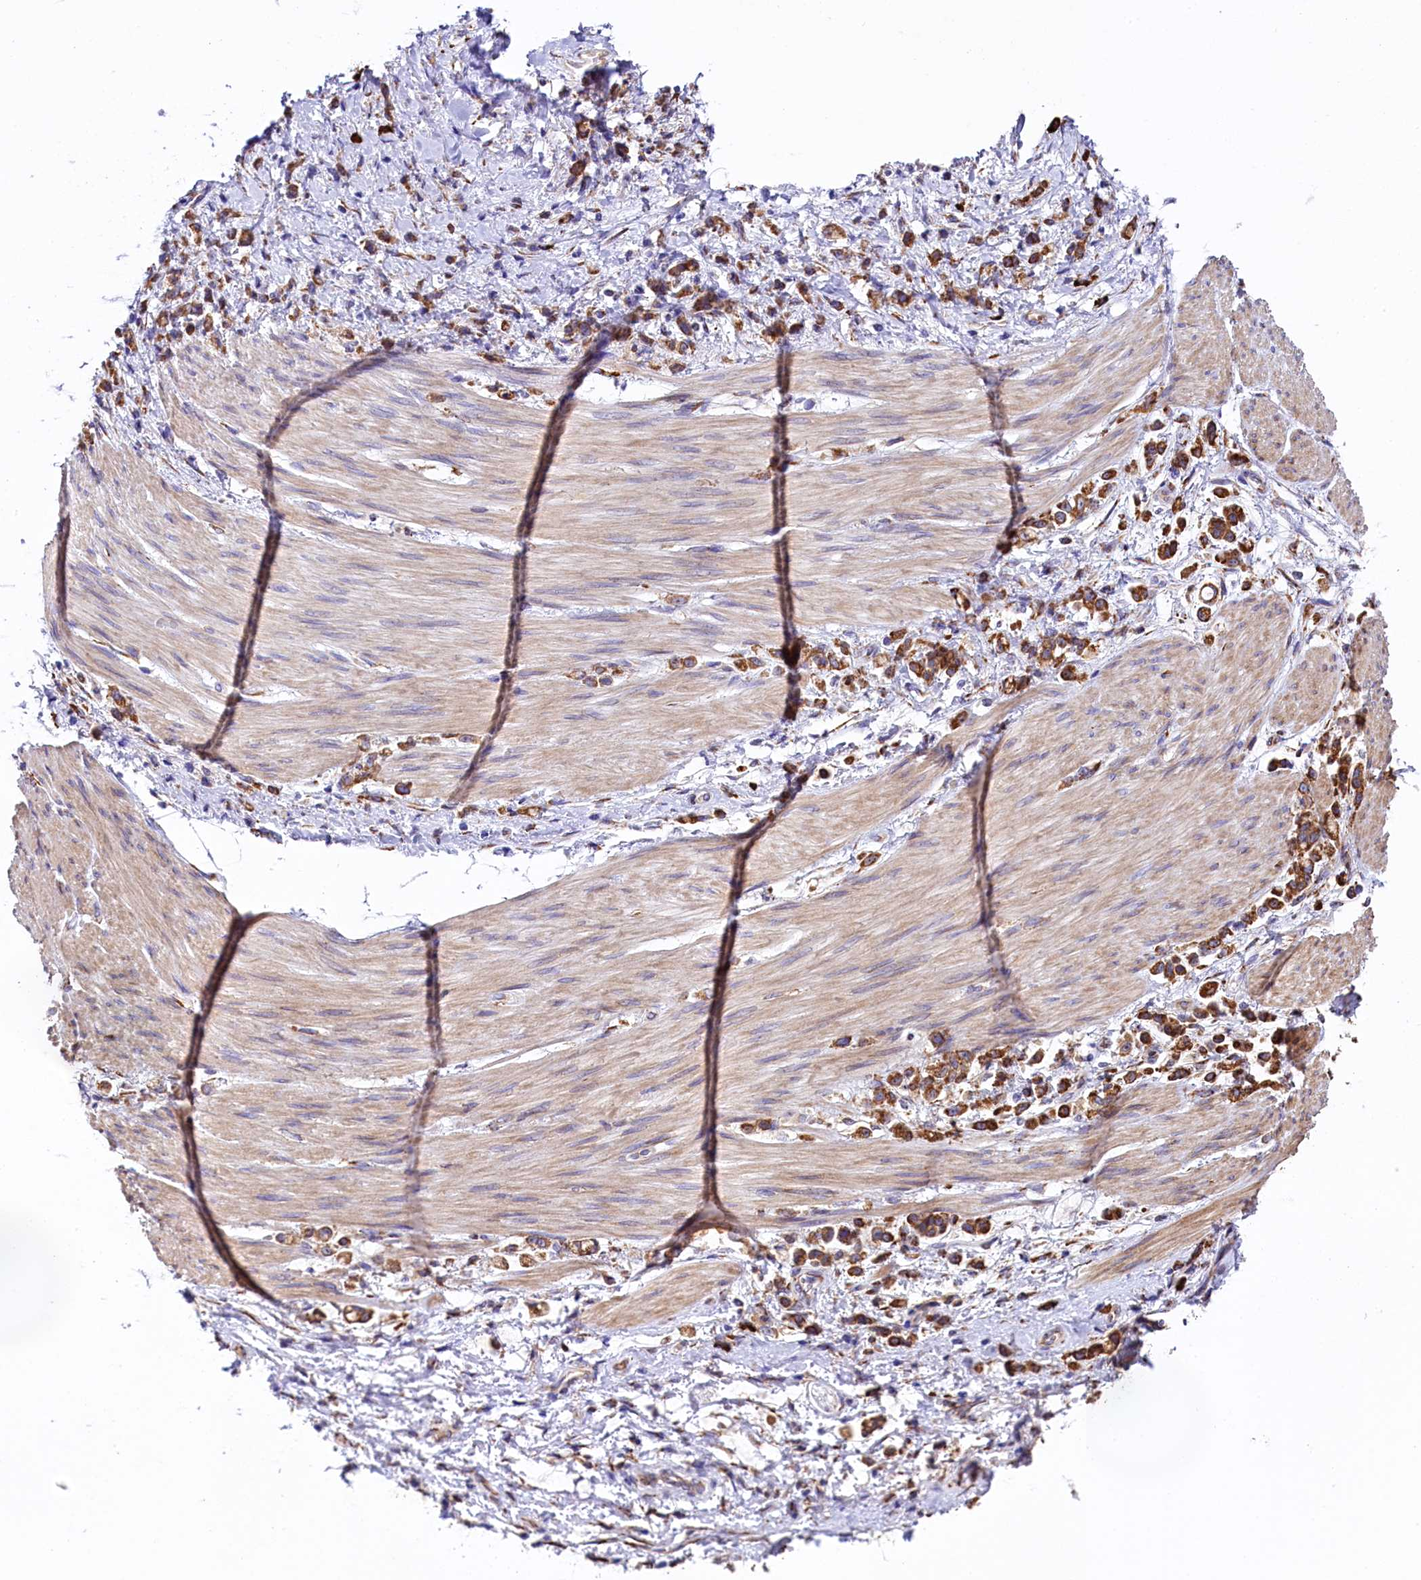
{"staining": {"intensity": "moderate", "quantity": ">75%", "location": "cytoplasmic/membranous"}, "tissue": "stomach cancer", "cell_type": "Tumor cells", "image_type": "cancer", "snomed": [{"axis": "morphology", "description": "Adenocarcinoma, NOS"}, {"axis": "topography", "description": "Stomach"}], "caption": "Immunohistochemistry (DAB) staining of stomach cancer shows moderate cytoplasmic/membranous protein expression in about >75% of tumor cells. The protein of interest is shown in brown color, while the nuclei are stained blue.", "gene": "CAPS2", "patient": {"sex": "female", "age": 60}}